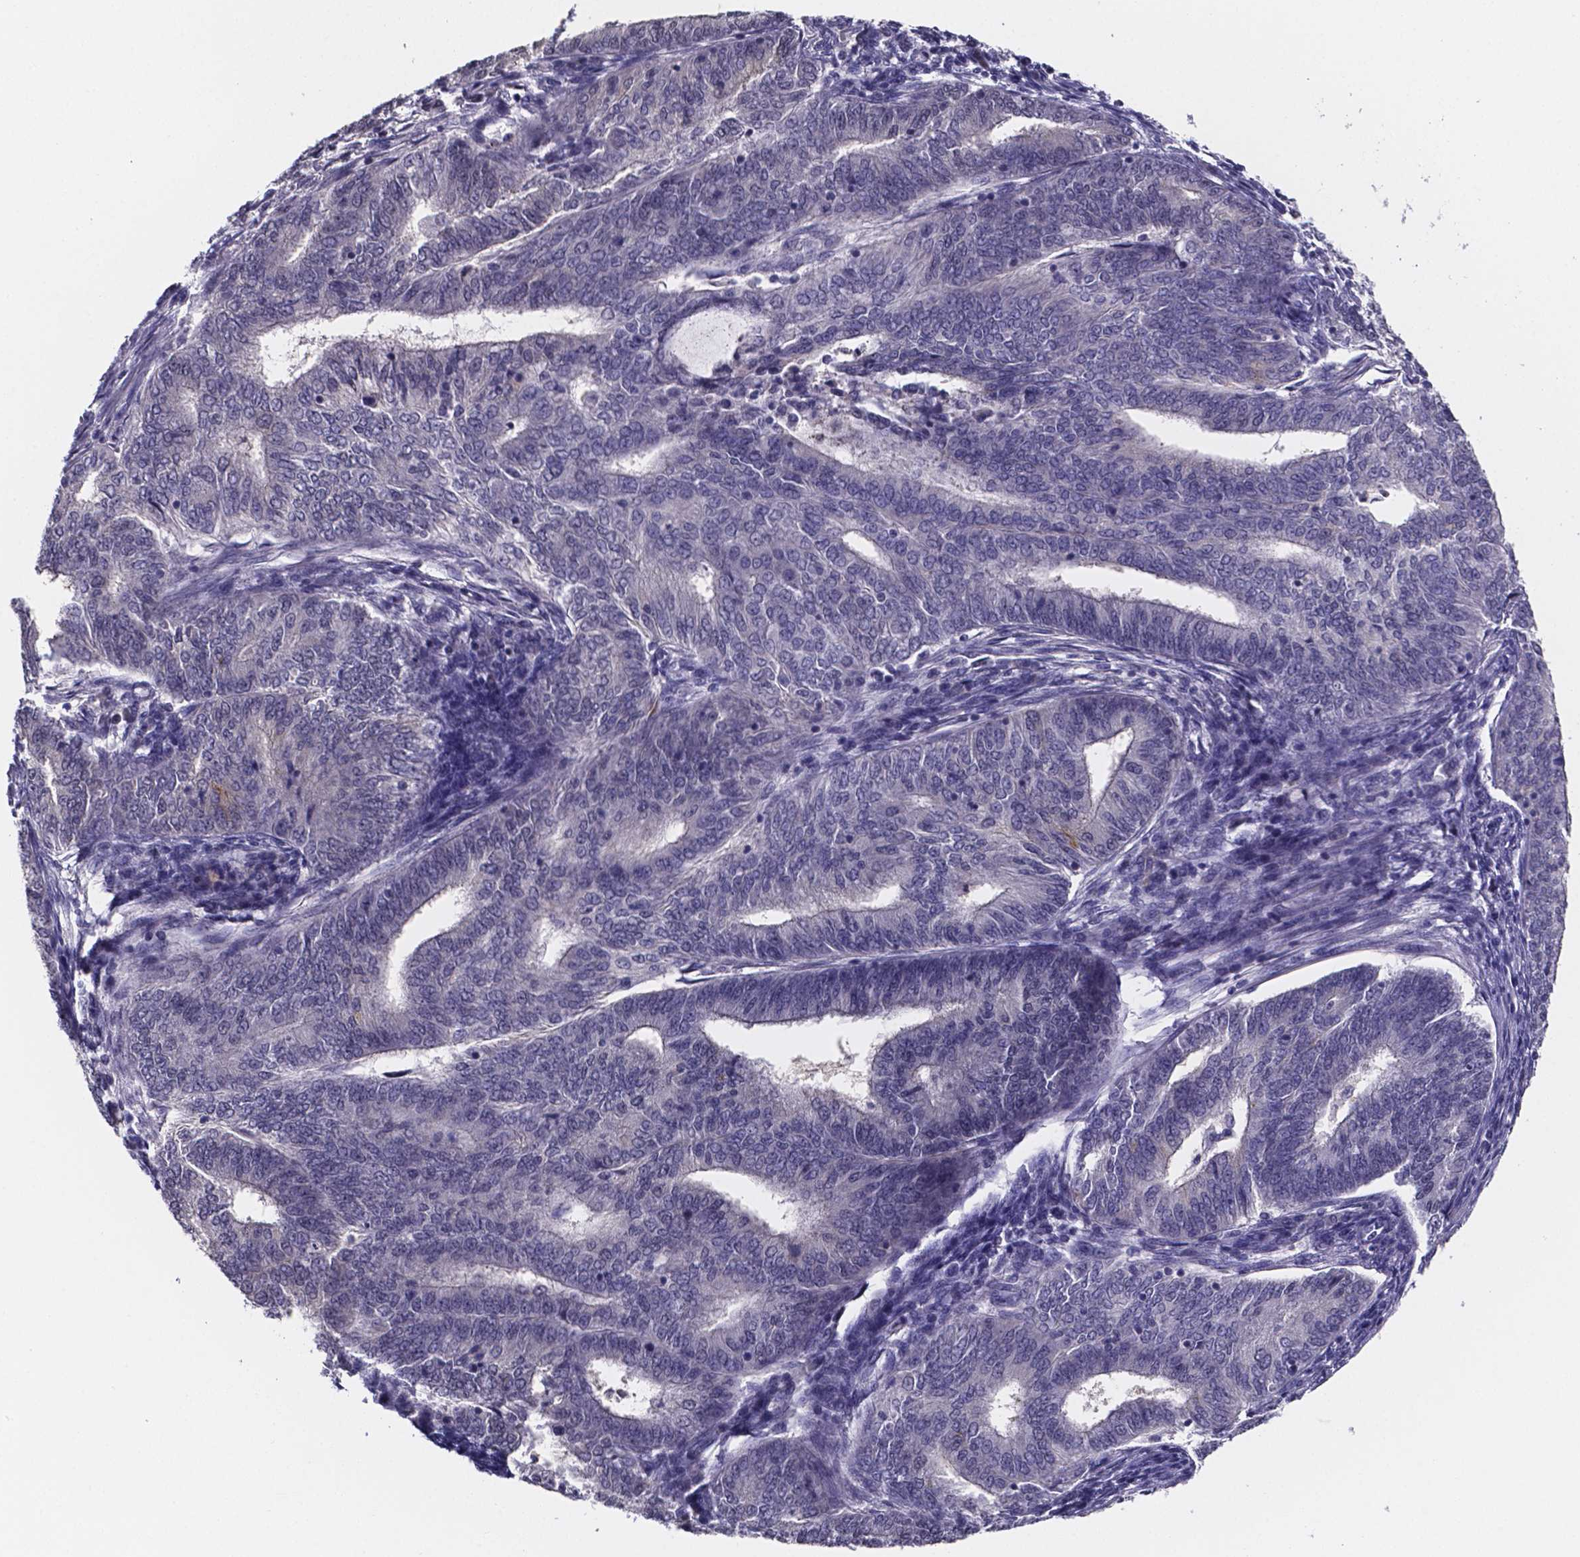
{"staining": {"intensity": "negative", "quantity": "none", "location": "none"}, "tissue": "endometrial cancer", "cell_type": "Tumor cells", "image_type": "cancer", "snomed": [{"axis": "morphology", "description": "Adenocarcinoma, NOS"}, {"axis": "topography", "description": "Endometrium"}], "caption": "This is an IHC photomicrograph of human endometrial cancer. There is no expression in tumor cells.", "gene": "IZUMO1", "patient": {"sex": "female", "age": 62}}